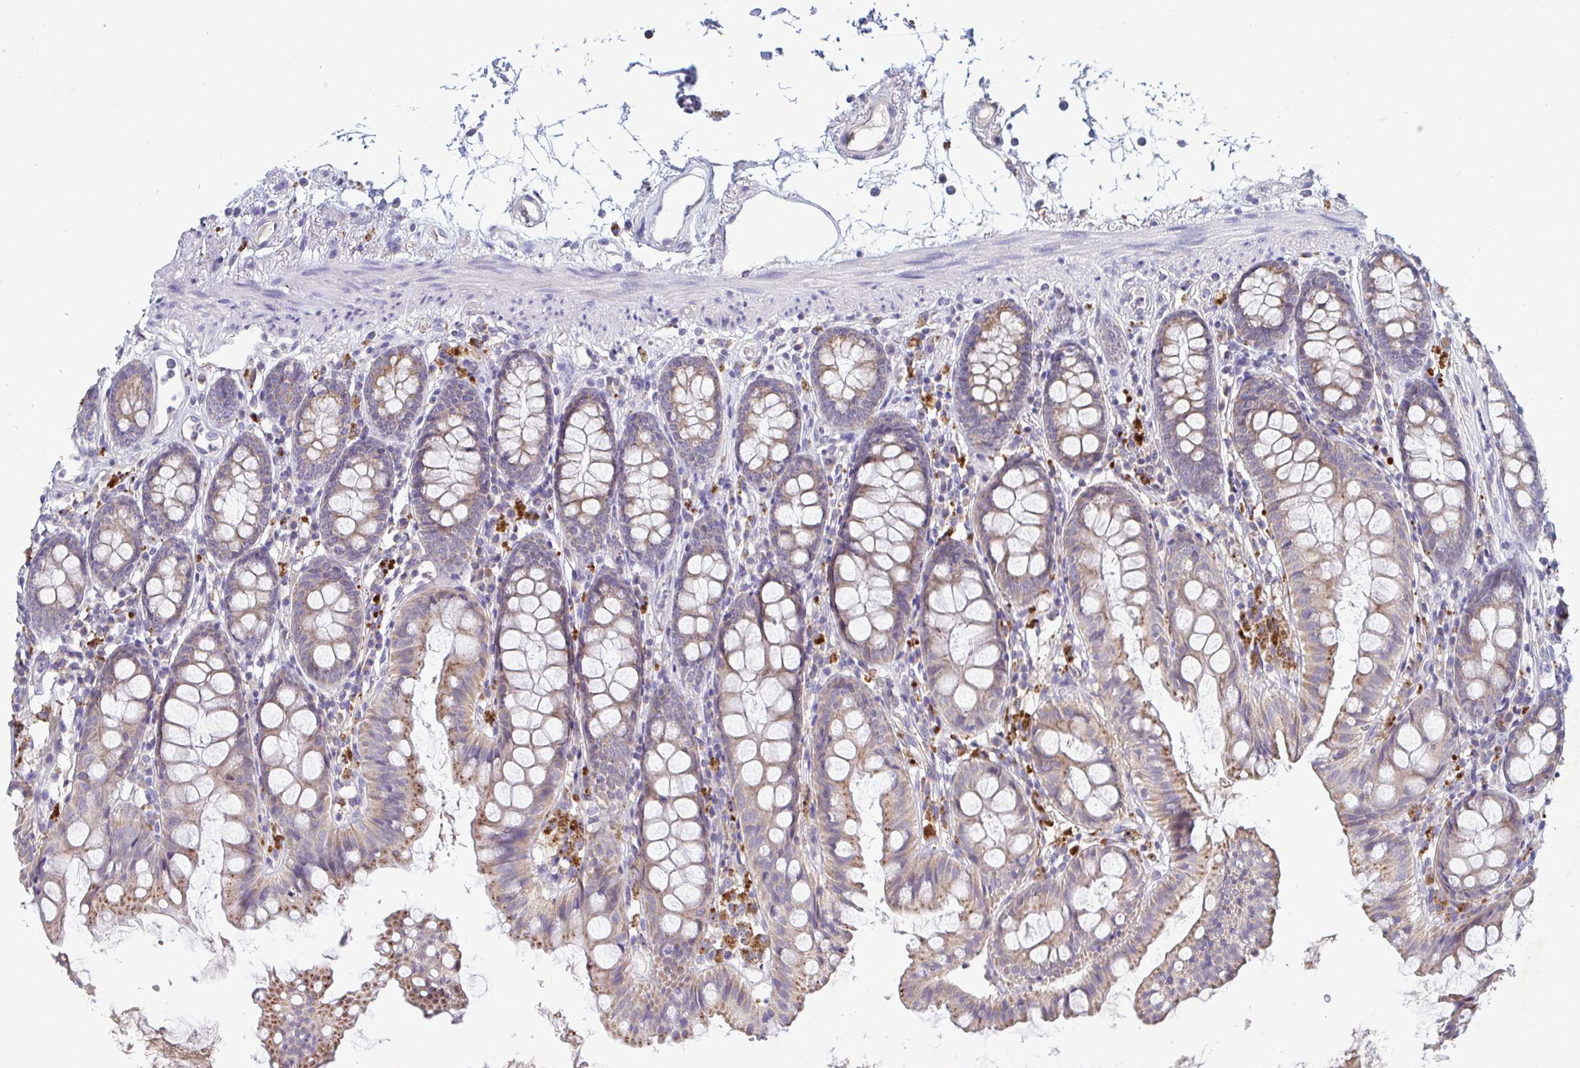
{"staining": {"intensity": "negative", "quantity": "none", "location": "none"}, "tissue": "colon", "cell_type": "Endothelial cells", "image_type": "normal", "snomed": [{"axis": "morphology", "description": "Normal tissue, NOS"}, {"axis": "topography", "description": "Colon"}], "caption": "Protein analysis of unremarkable colon reveals no significant staining in endothelial cells. Brightfield microscopy of immunohistochemistry (IHC) stained with DAB (3,3'-diaminobenzidine) (brown) and hematoxylin (blue), captured at high magnification.", "gene": "GALNT13", "patient": {"sex": "female", "age": 84}}